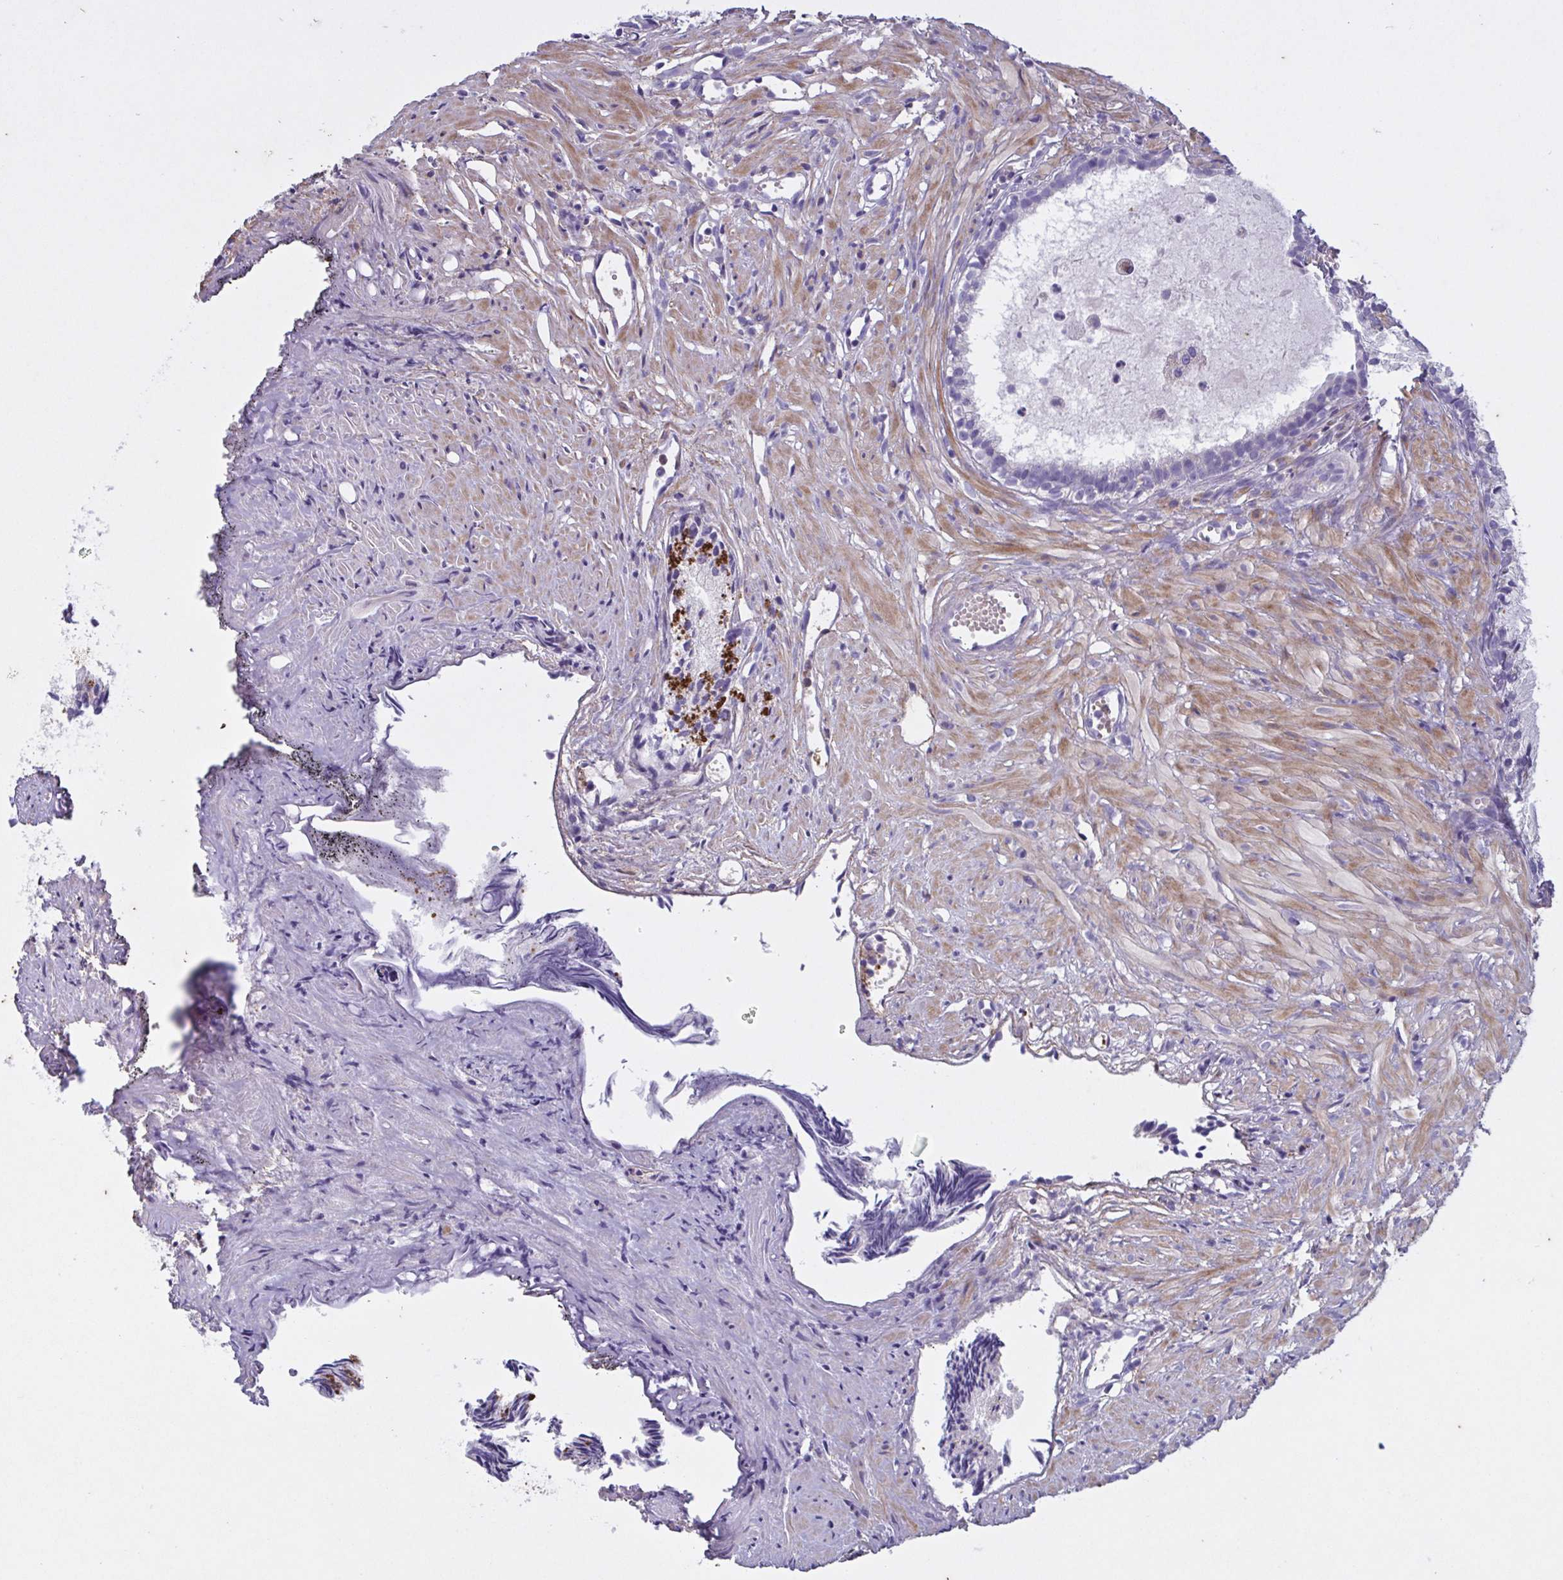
{"staining": {"intensity": "negative", "quantity": "none", "location": "none"}, "tissue": "prostate cancer", "cell_type": "Tumor cells", "image_type": "cancer", "snomed": [{"axis": "morphology", "description": "Adenocarcinoma, High grade"}, {"axis": "topography", "description": "Prostate"}], "caption": "A photomicrograph of prostate cancer stained for a protein exhibits no brown staining in tumor cells.", "gene": "F13B", "patient": {"sex": "male", "age": 81}}